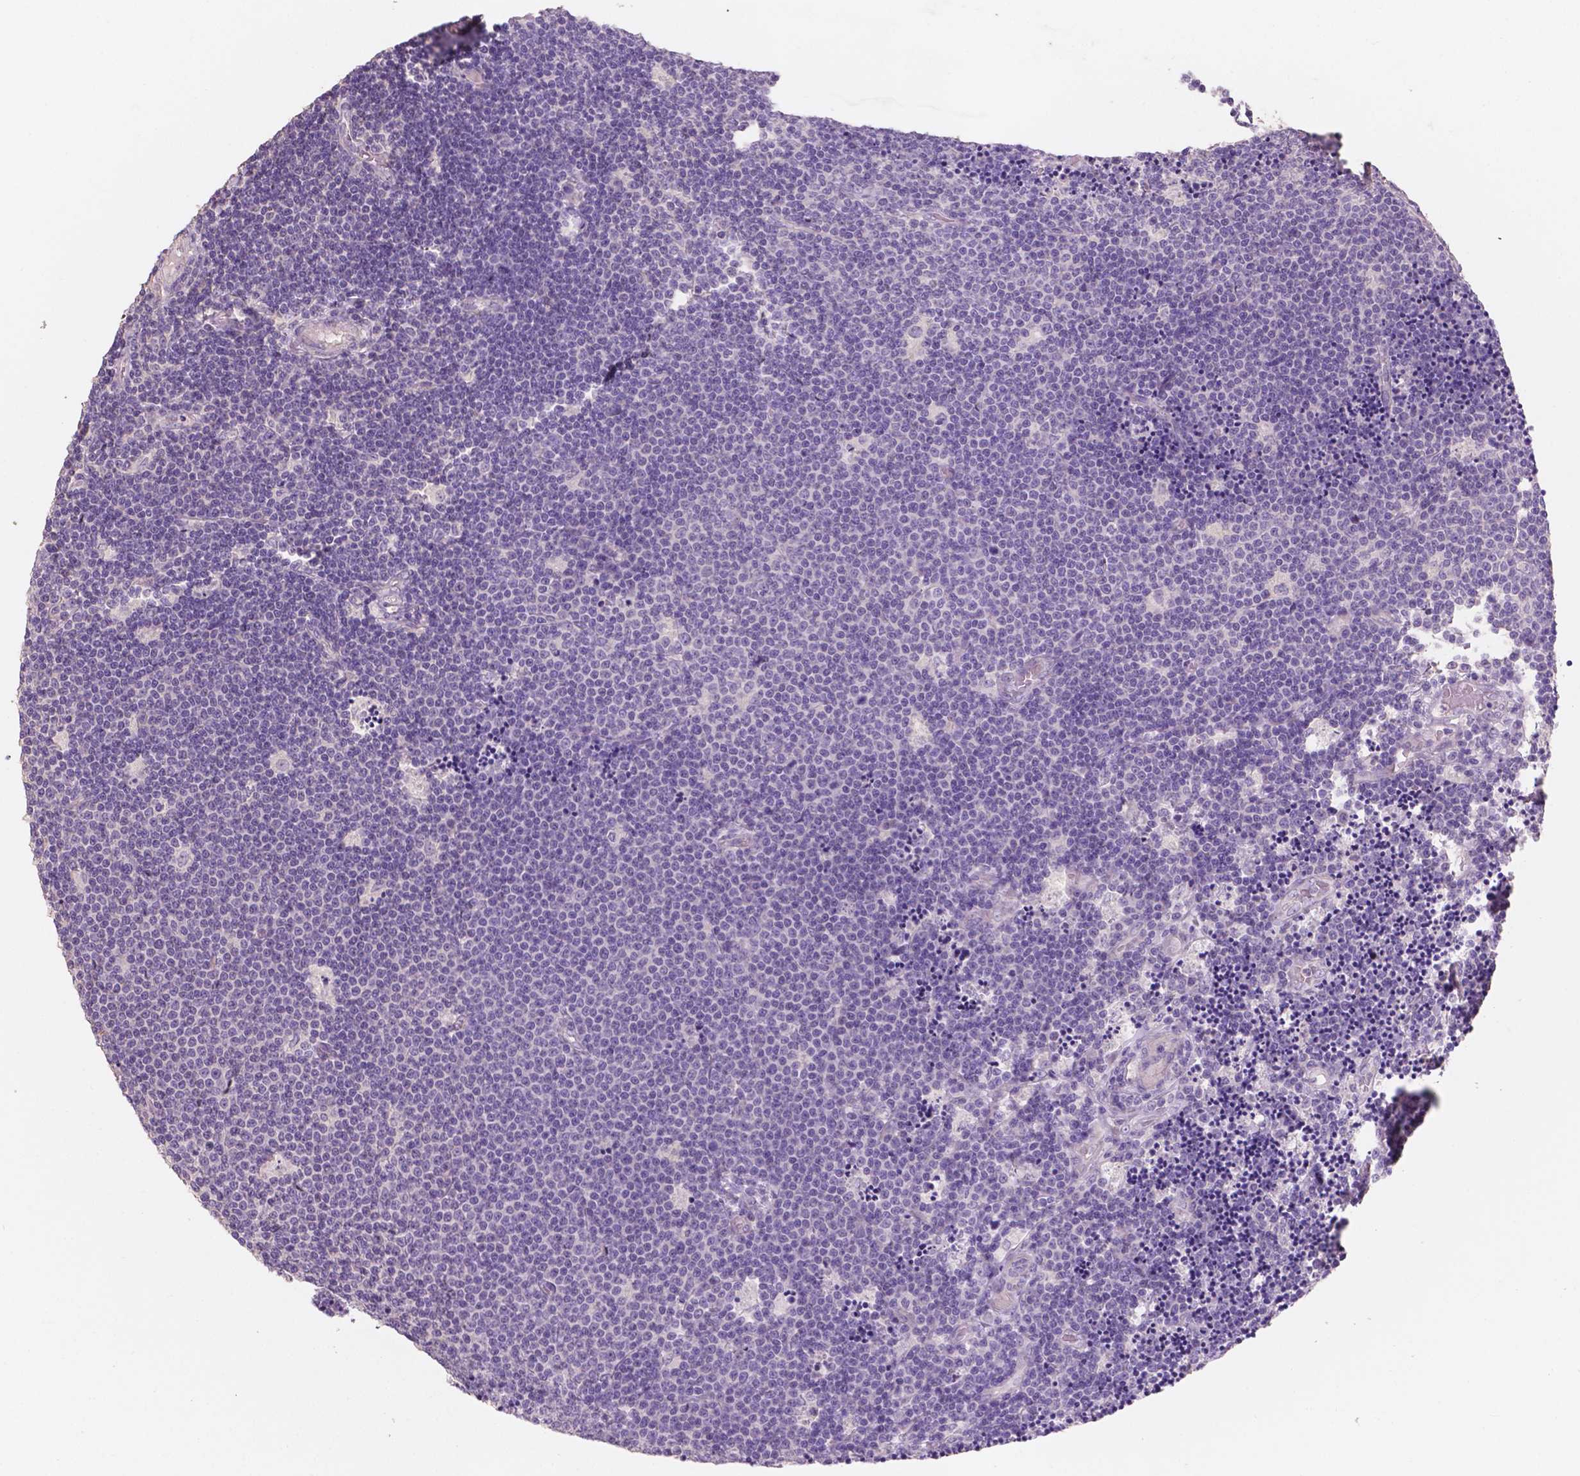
{"staining": {"intensity": "negative", "quantity": "none", "location": "none"}, "tissue": "lymphoma", "cell_type": "Tumor cells", "image_type": "cancer", "snomed": [{"axis": "morphology", "description": "Malignant lymphoma, non-Hodgkin's type, Low grade"}, {"axis": "topography", "description": "Brain"}], "caption": "The histopathology image exhibits no significant expression in tumor cells of low-grade malignant lymphoma, non-Hodgkin's type.", "gene": "SBSN", "patient": {"sex": "female", "age": 66}}